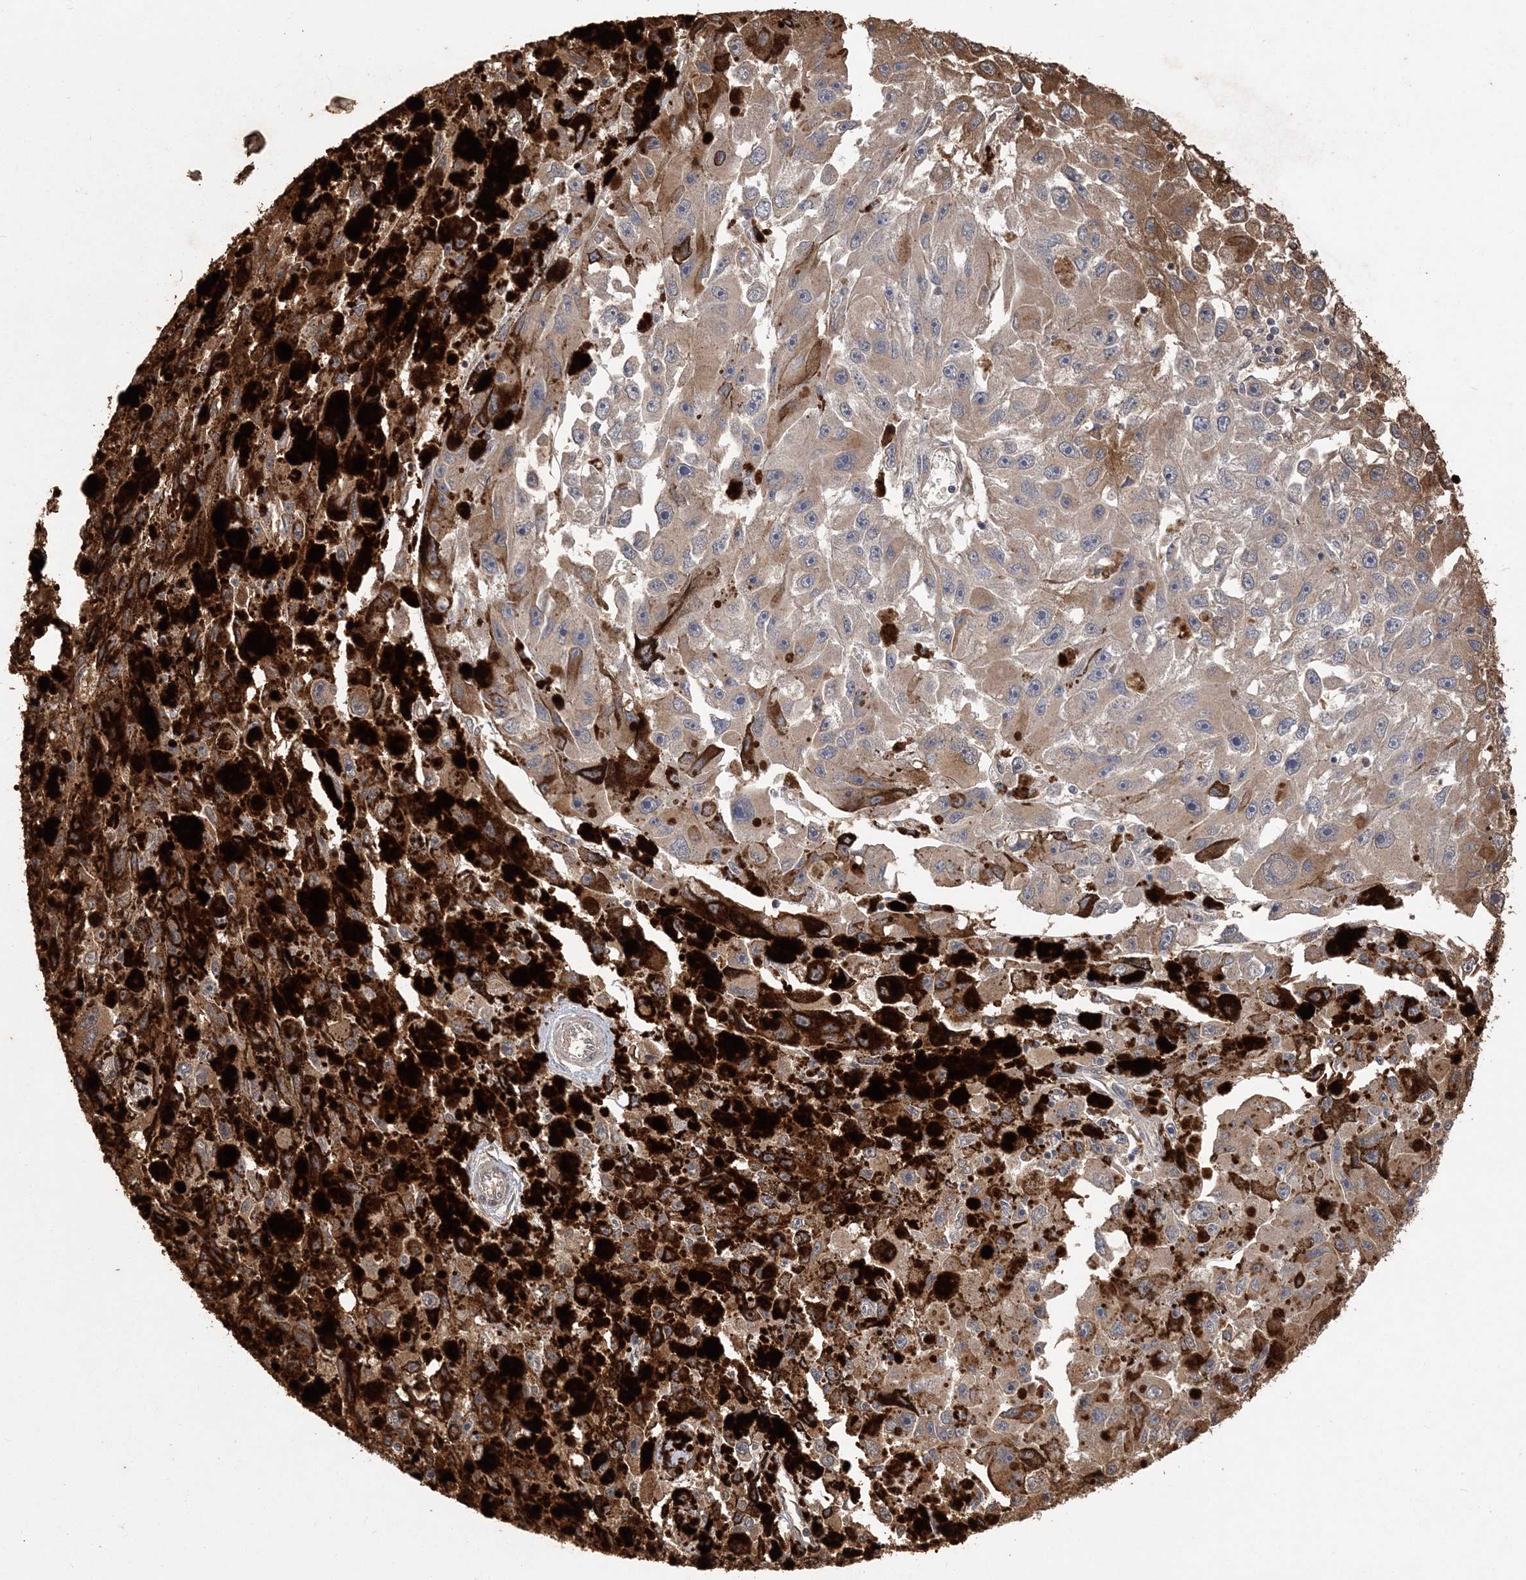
{"staining": {"intensity": "weak", "quantity": "25%-75%", "location": "cytoplasmic/membranous"}, "tissue": "melanoma", "cell_type": "Tumor cells", "image_type": "cancer", "snomed": [{"axis": "morphology", "description": "Malignant melanoma, NOS"}, {"axis": "topography", "description": "Skin"}], "caption": "High-magnification brightfield microscopy of malignant melanoma stained with DAB (brown) and counterstained with hematoxylin (blue). tumor cells exhibit weak cytoplasmic/membranous expression is seen in approximately25%-75% of cells.", "gene": "ZBTB7A", "patient": {"sex": "female", "age": 104}}